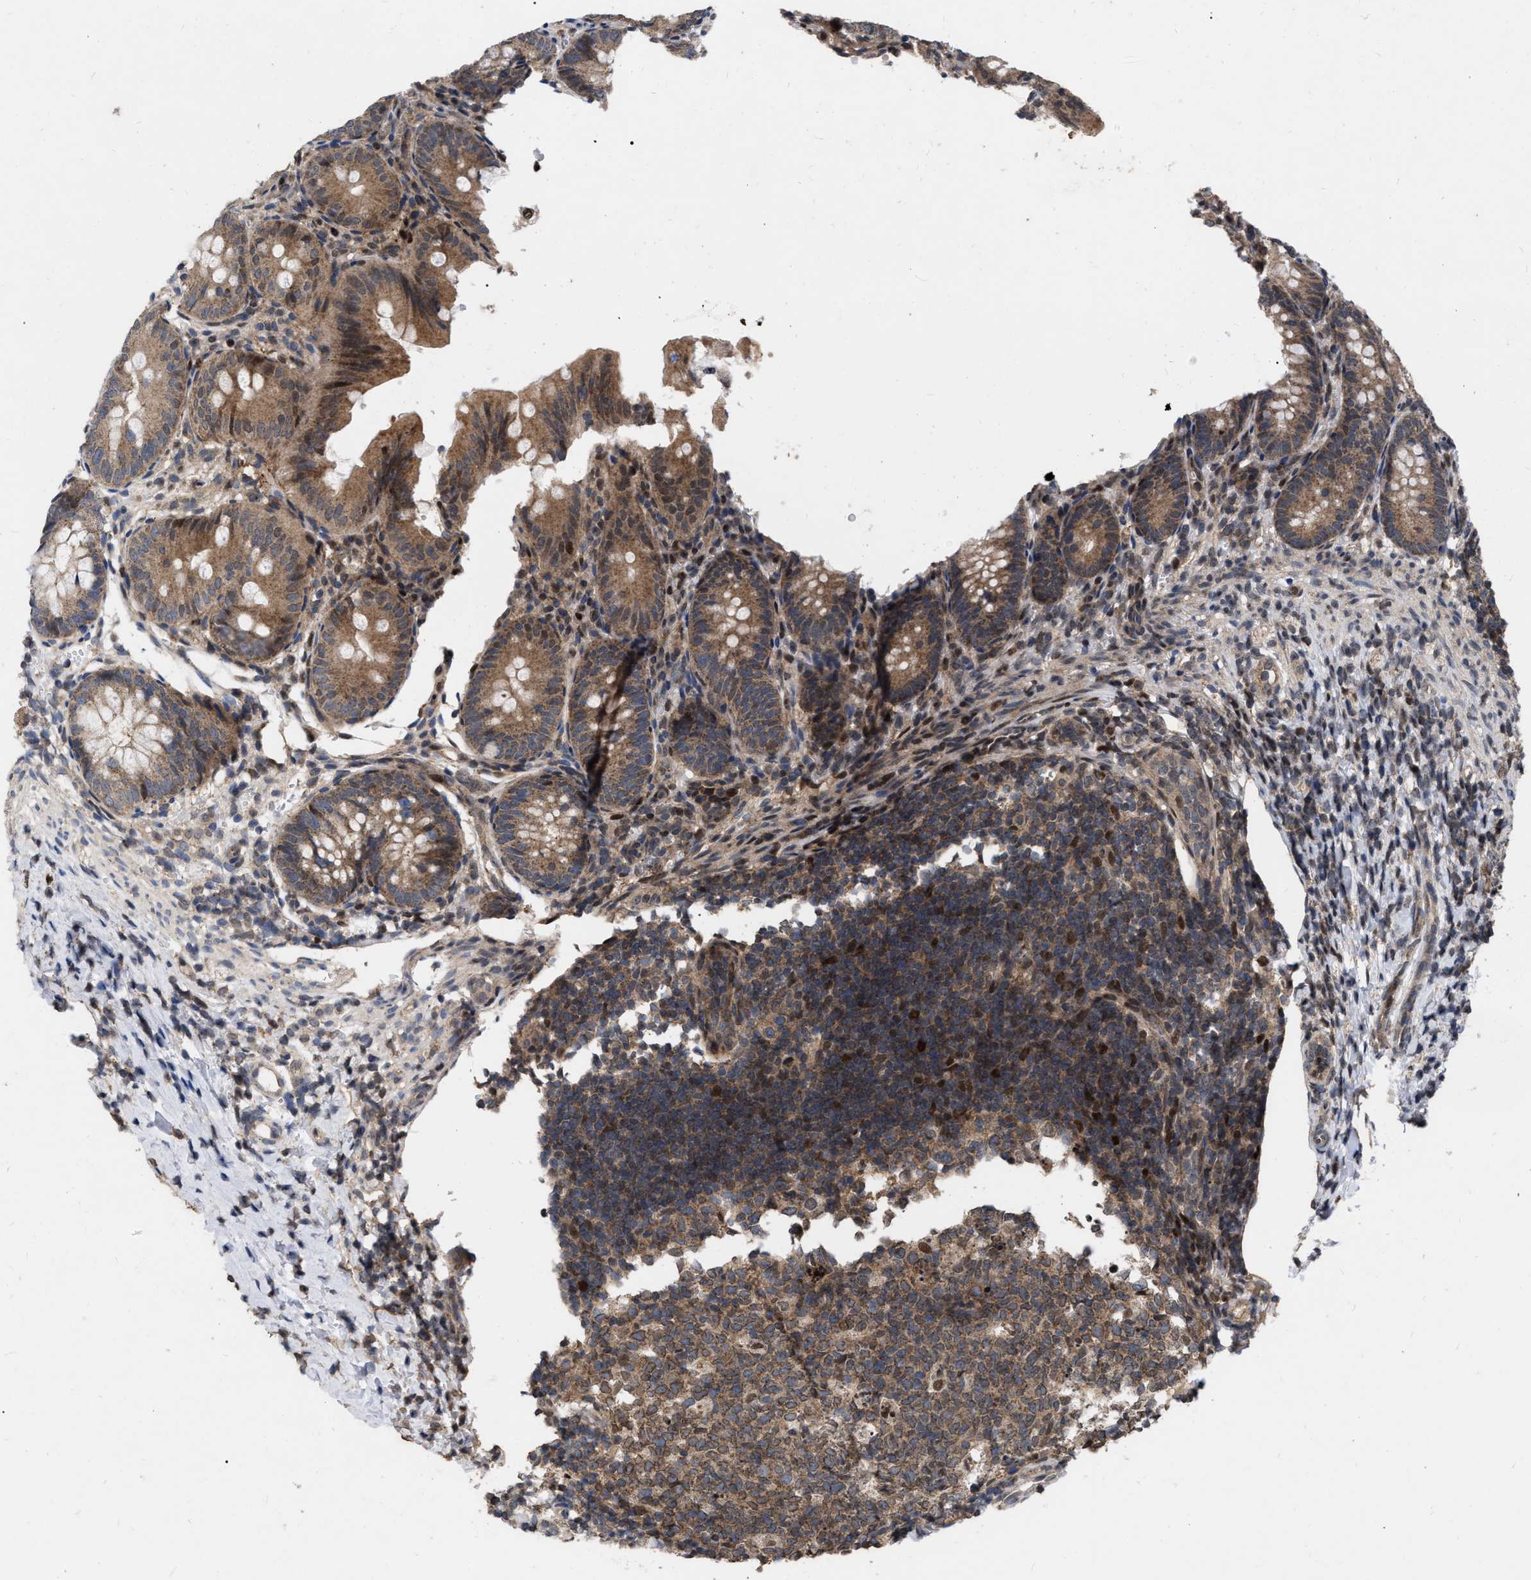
{"staining": {"intensity": "weak", "quantity": ">75%", "location": "cytoplasmic/membranous,nuclear"}, "tissue": "appendix", "cell_type": "Glandular cells", "image_type": "normal", "snomed": [{"axis": "morphology", "description": "Normal tissue, NOS"}, {"axis": "topography", "description": "Appendix"}], "caption": "Immunohistochemical staining of normal human appendix displays >75% levels of weak cytoplasmic/membranous,nuclear protein expression in approximately >75% of glandular cells.", "gene": "MDM4", "patient": {"sex": "male", "age": 1}}